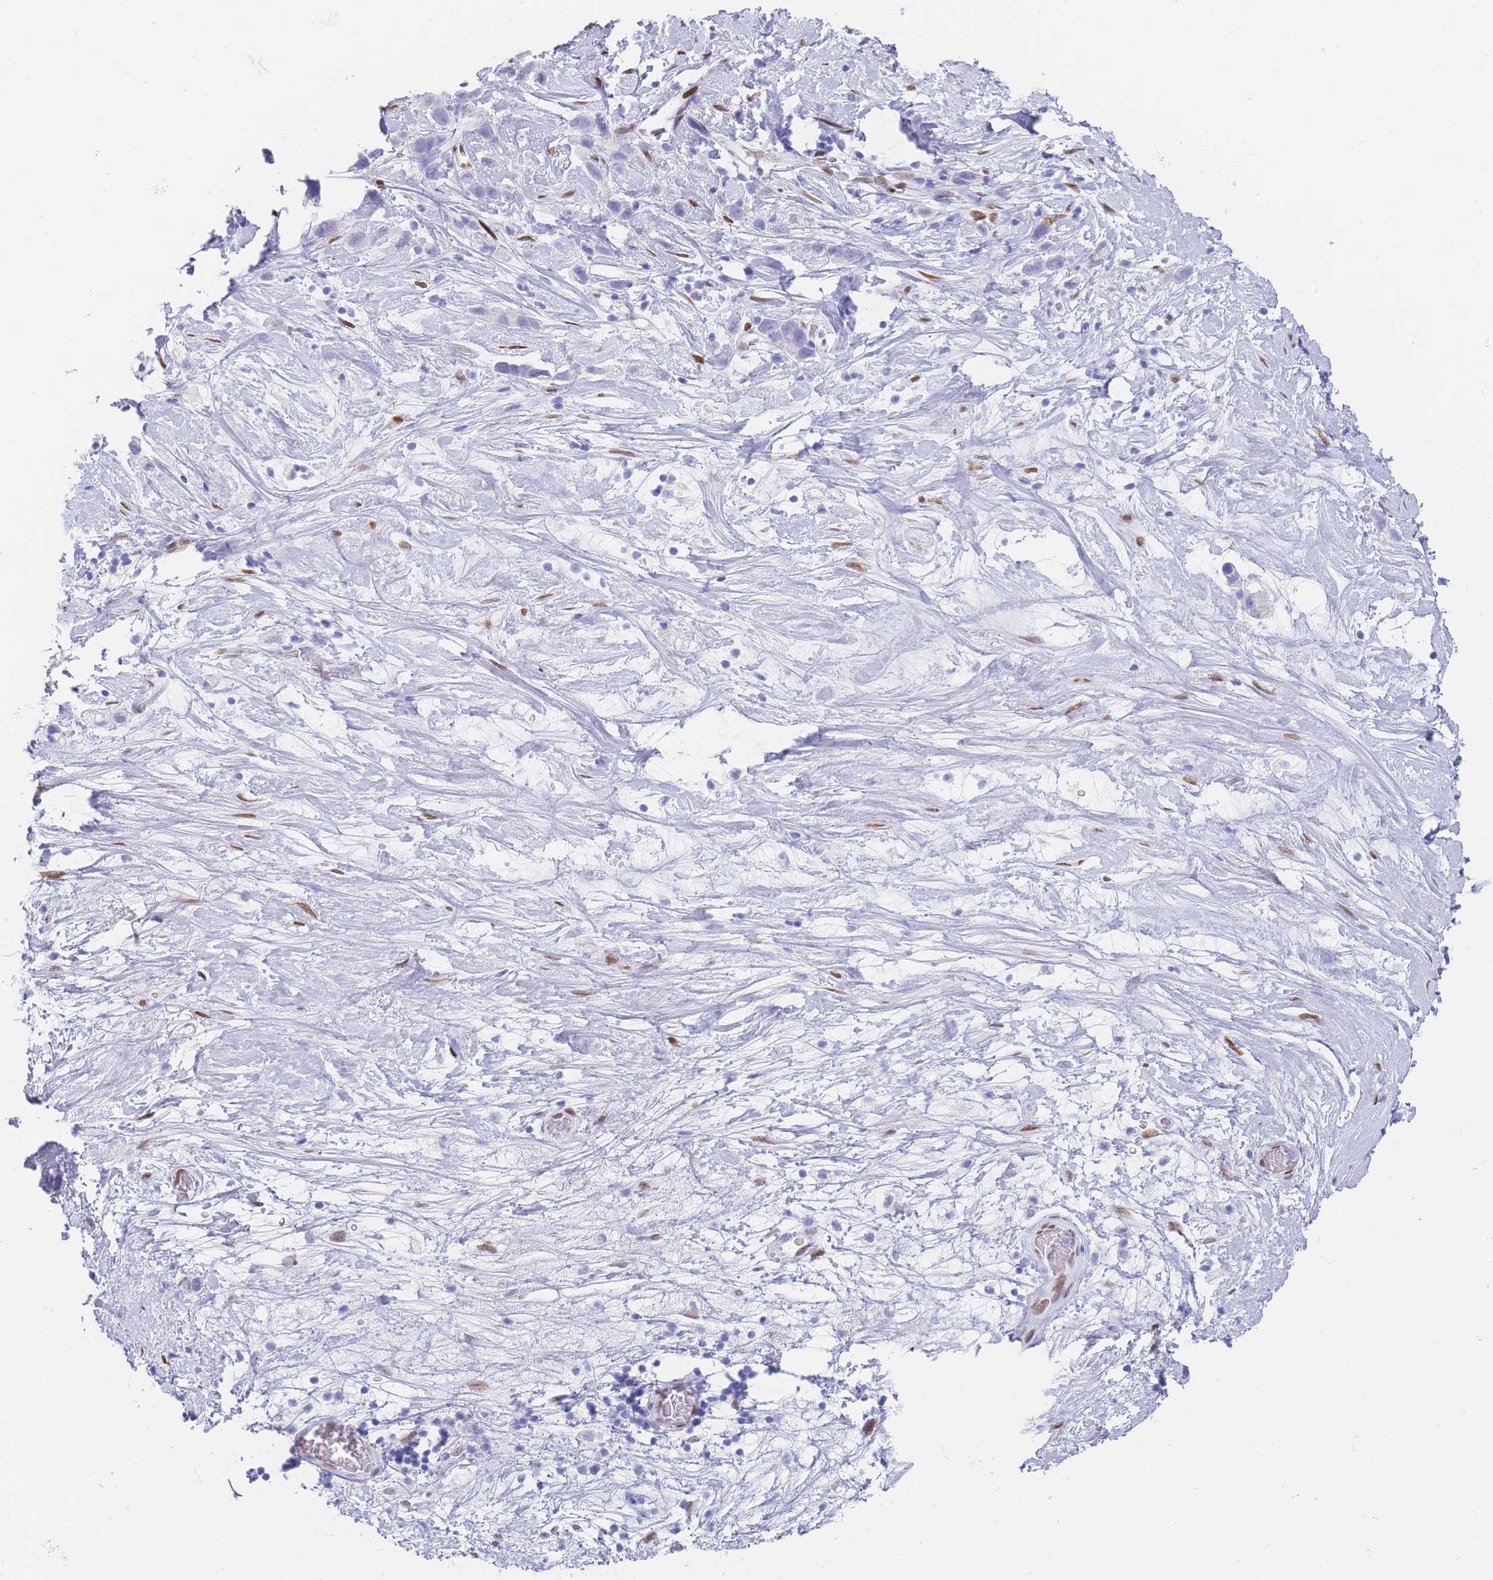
{"staining": {"intensity": "negative", "quantity": "none", "location": "none"}, "tissue": "stomach cancer", "cell_type": "Tumor cells", "image_type": "cancer", "snomed": [{"axis": "morphology", "description": "Adenocarcinoma, NOS"}, {"axis": "topography", "description": "Stomach"}], "caption": "A high-resolution image shows immunohistochemistry staining of stomach cancer (adenocarcinoma), which demonstrates no significant expression in tumor cells.", "gene": "PSMB5", "patient": {"sex": "female", "age": 65}}